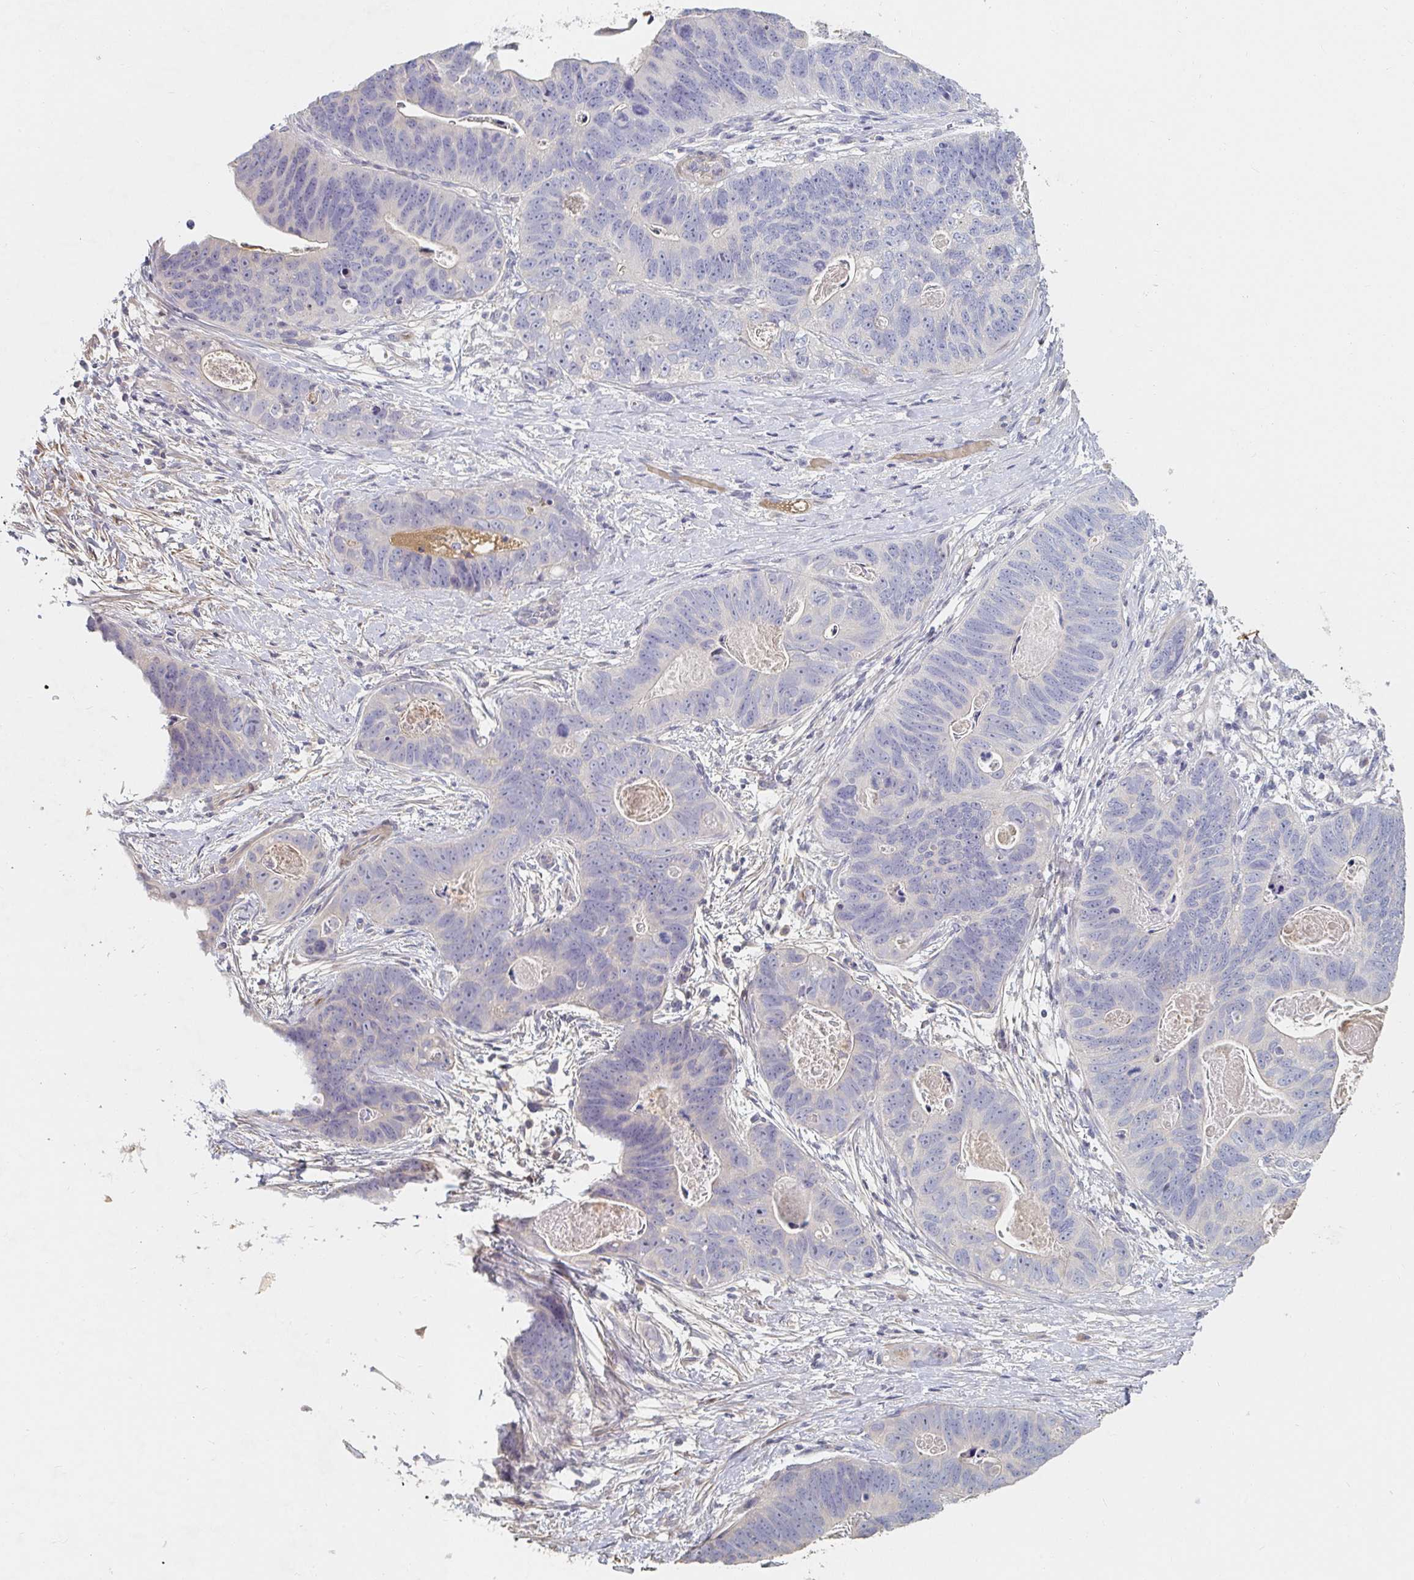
{"staining": {"intensity": "negative", "quantity": "none", "location": "none"}, "tissue": "stomach cancer", "cell_type": "Tumor cells", "image_type": "cancer", "snomed": [{"axis": "morphology", "description": "Normal tissue, NOS"}, {"axis": "morphology", "description": "Adenocarcinoma, NOS"}, {"axis": "topography", "description": "Stomach"}], "caption": "An image of stomach cancer (adenocarcinoma) stained for a protein demonstrates no brown staining in tumor cells.", "gene": "NME9", "patient": {"sex": "female", "age": 89}}